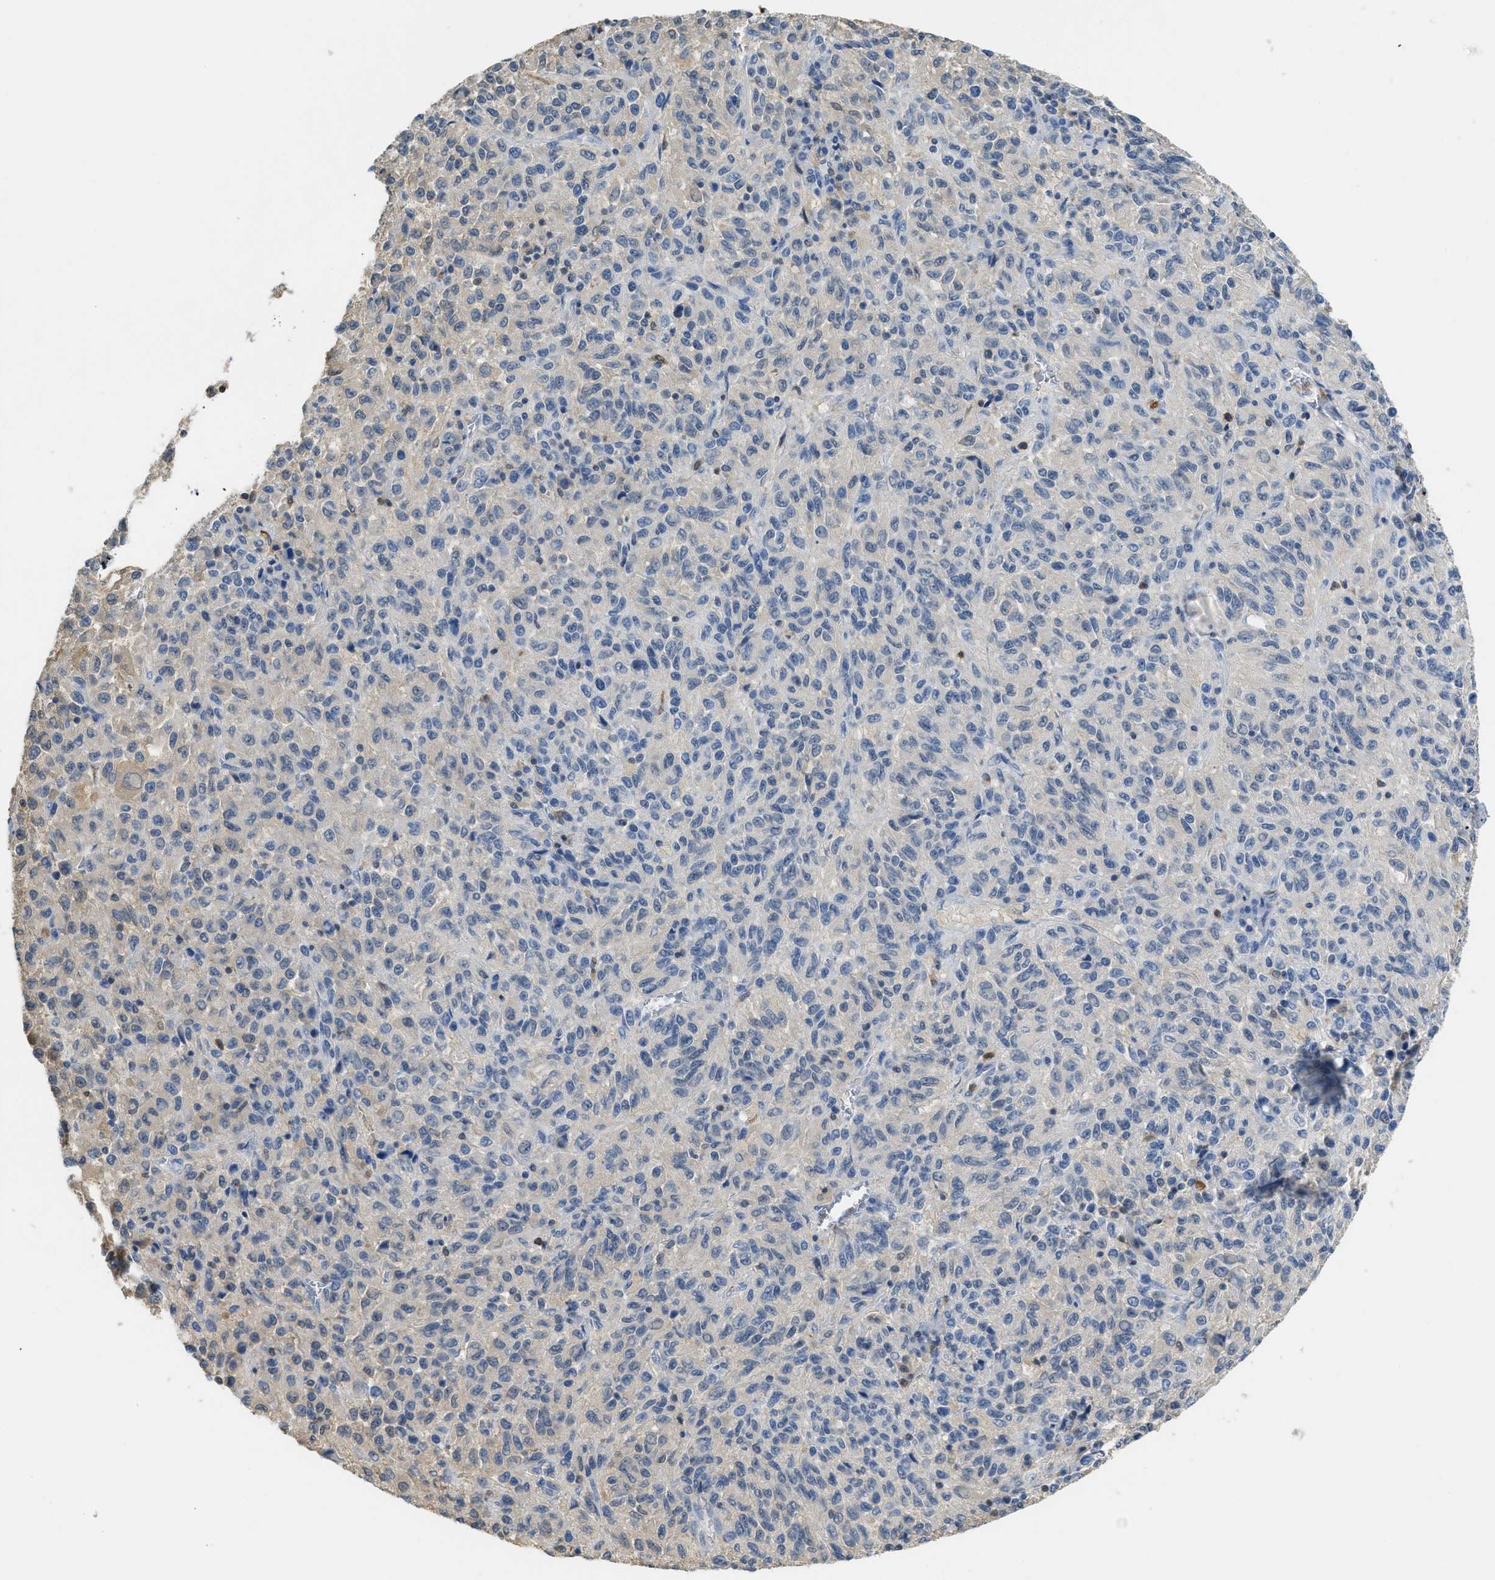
{"staining": {"intensity": "moderate", "quantity": "<25%", "location": "cytoplasmic/membranous"}, "tissue": "melanoma", "cell_type": "Tumor cells", "image_type": "cancer", "snomed": [{"axis": "morphology", "description": "Malignant melanoma, Metastatic site"}, {"axis": "topography", "description": "Lung"}], "caption": "Protein staining by immunohistochemistry reveals moderate cytoplasmic/membranous expression in approximately <25% of tumor cells in malignant melanoma (metastatic site).", "gene": "SERPINB1", "patient": {"sex": "male", "age": 64}}